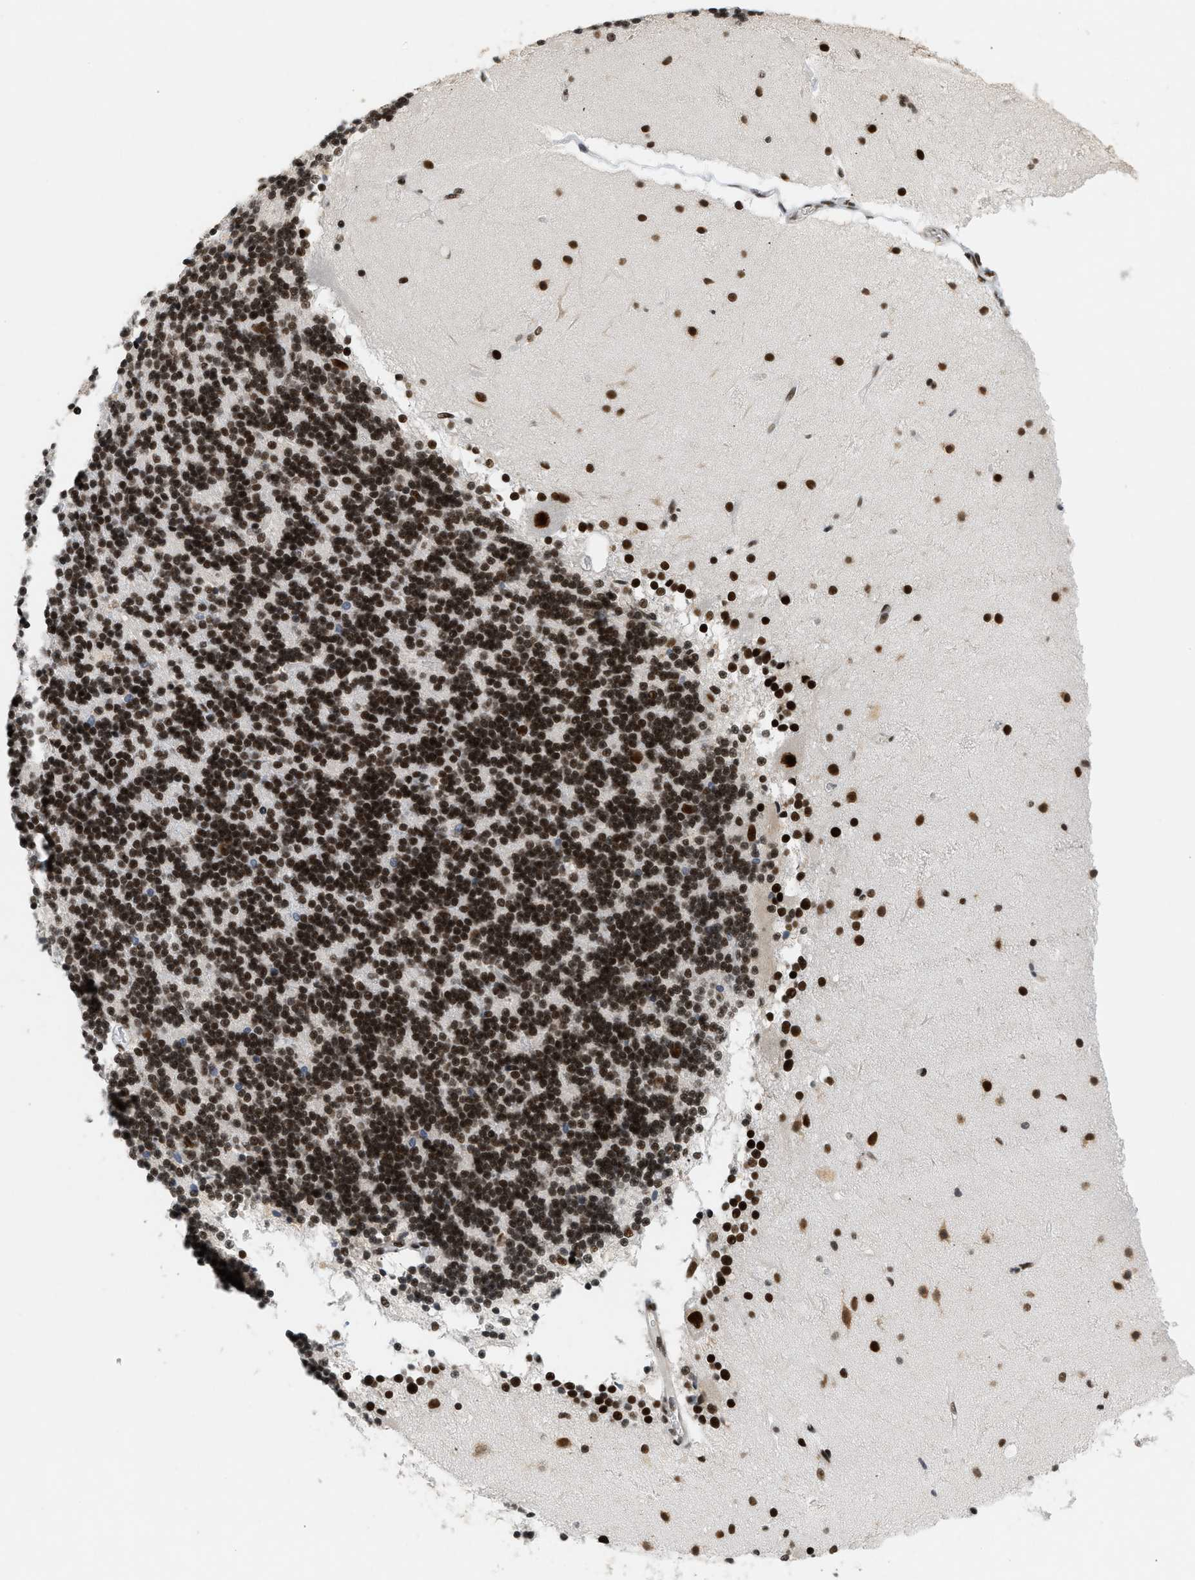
{"staining": {"intensity": "strong", "quantity": ">75%", "location": "nuclear"}, "tissue": "cerebellum", "cell_type": "Cells in granular layer", "image_type": "normal", "snomed": [{"axis": "morphology", "description": "Normal tissue, NOS"}, {"axis": "topography", "description": "Cerebellum"}], "caption": "The image shows staining of unremarkable cerebellum, revealing strong nuclear protein staining (brown color) within cells in granular layer. The protein of interest is shown in brown color, while the nuclei are stained blue.", "gene": "SMARCB1", "patient": {"sex": "female", "age": 54}}